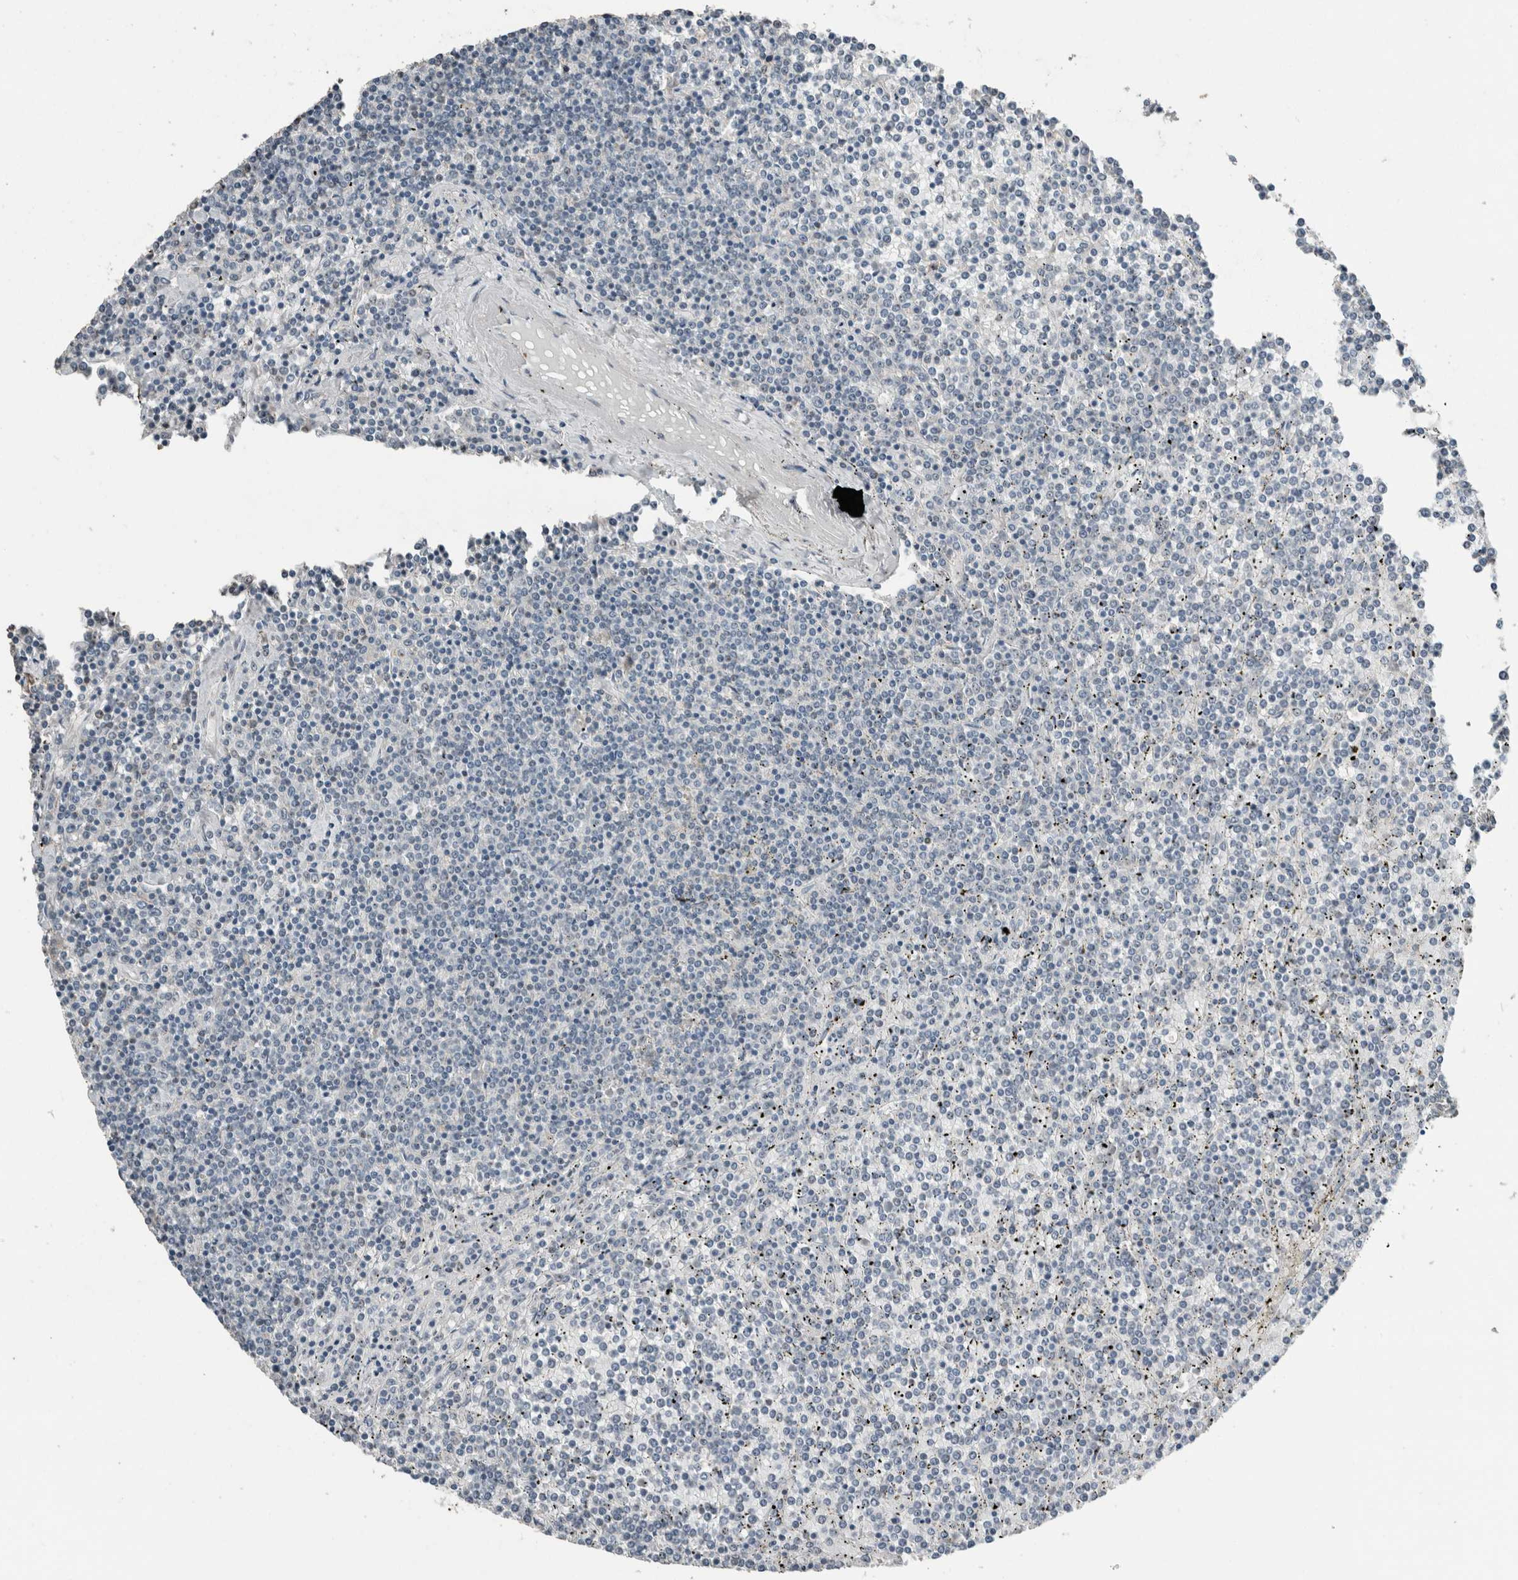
{"staining": {"intensity": "negative", "quantity": "none", "location": "none"}, "tissue": "lymphoma", "cell_type": "Tumor cells", "image_type": "cancer", "snomed": [{"axis": "morphology", "description": "Malignant lymphoma, non-Hodgkin's type, Low grade"}, {"axis": "topography", "description": "Spleen"}], "caption": "Immunohistochemistry photomicrograph of neoplastic tissue: human malignant lymphoma, non-Hodgkin's type (low-grade) stained with DAB (3,3'-diaminobenzidine) demonstrates no significant protein positivity in tumor cells. (DAB IHC, high magnification).", "gene": "ACVR2B", "patient": {"sex": "female", "age": 19}}